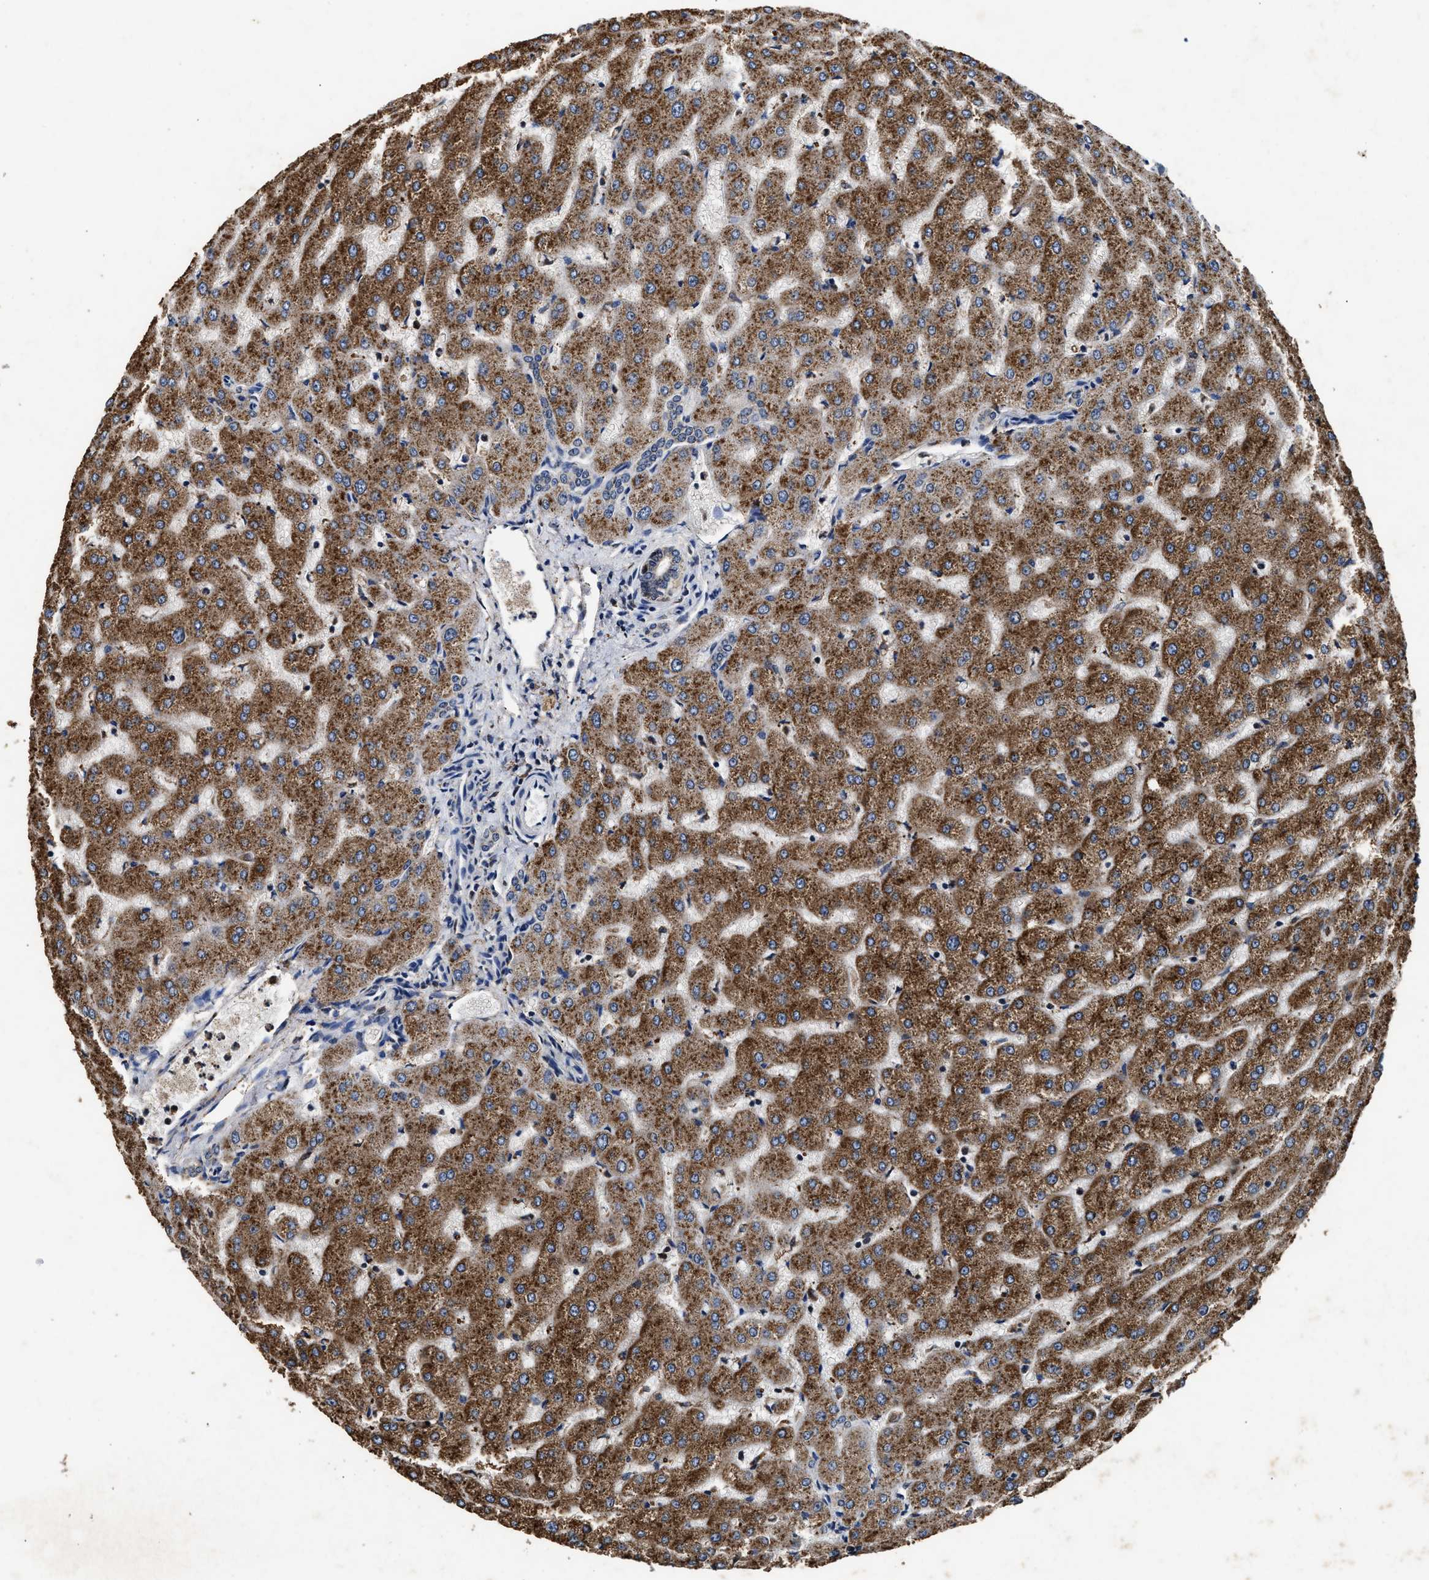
{"staining": {"intensity": "negative", "quantity": "none", "location": "none"}, "tissue": "liver", "cell_type": "Cholangiocytes", "image_type": "normal", "snomed": [{"axis": "morphology", "description": "Normal tissue, NOS"}, {"axis": "morphology", "description": "Fibrosis, NOS"}, {"axis": "topography", "description": "Liver"}], "caption": "Photomicrograph shows no significant protein positivity in cholangiocytes of normal liver. (Brightfield microscopy of DAB immunohistochemistry (IHC) at high magnification).", "gene": "ACOX1", "patient": {"sex": "female", "age": 29}}